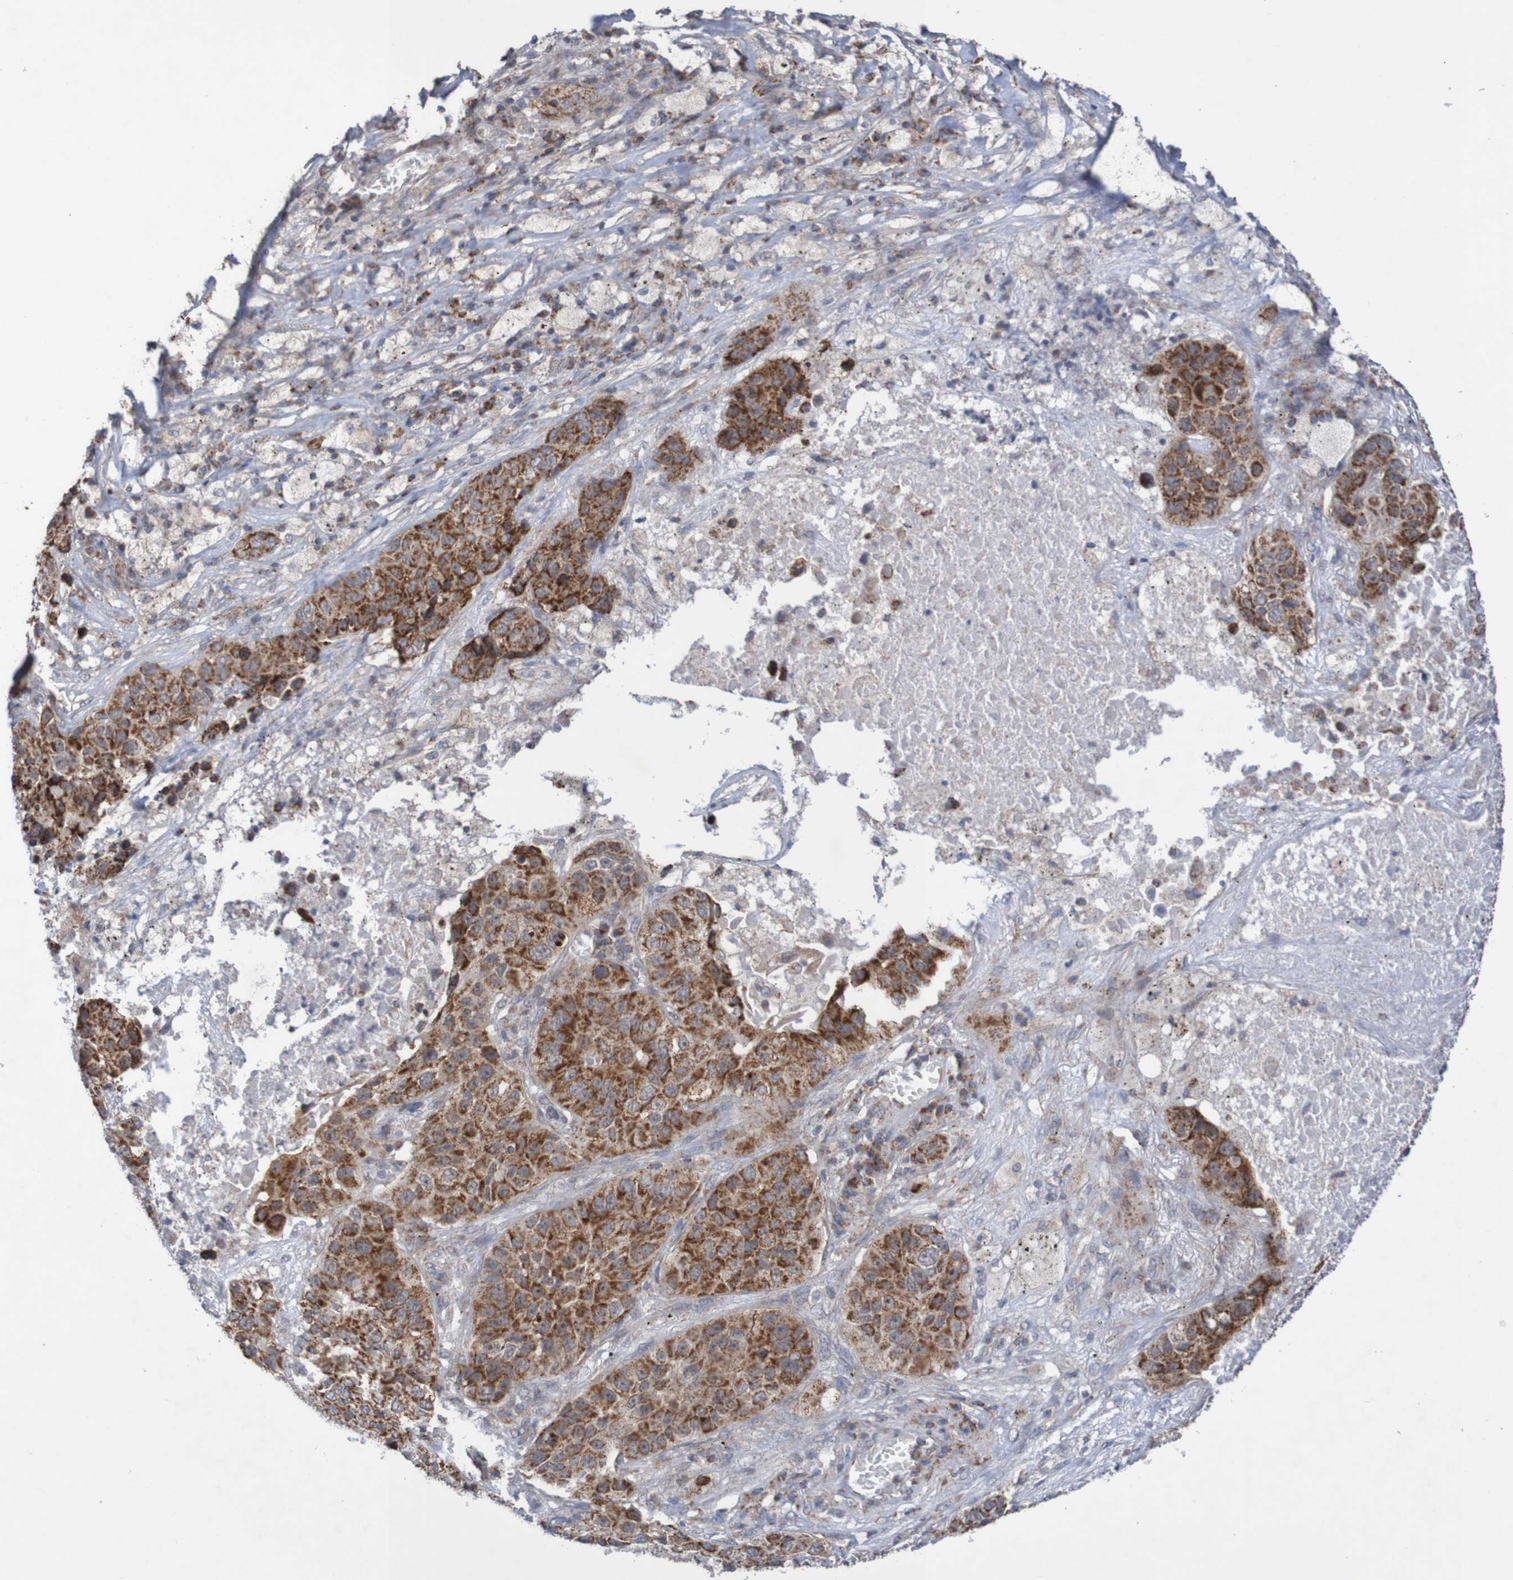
{"staining": {"intensity": "strong", "quantity": ">75%", "location": "cytoplasmic/membranous"}, "tissue": "lung cancer", "cell_type": "Tumor cells", "image_type": "cancer", "snomed": [{"axis": "morphology", "description": "Squamous cell carcinoma, NOS"}, {"axis": "topography", "description": "Lung"}], "caption": "Human squamous cell carcinoma (lung) stained with a brown dye displays strong cytoplasmic/membranous positive positivity in about >75% of tumor cells.", "gene": "DVL1", "patient": {"sex": "male", "age": 57}}